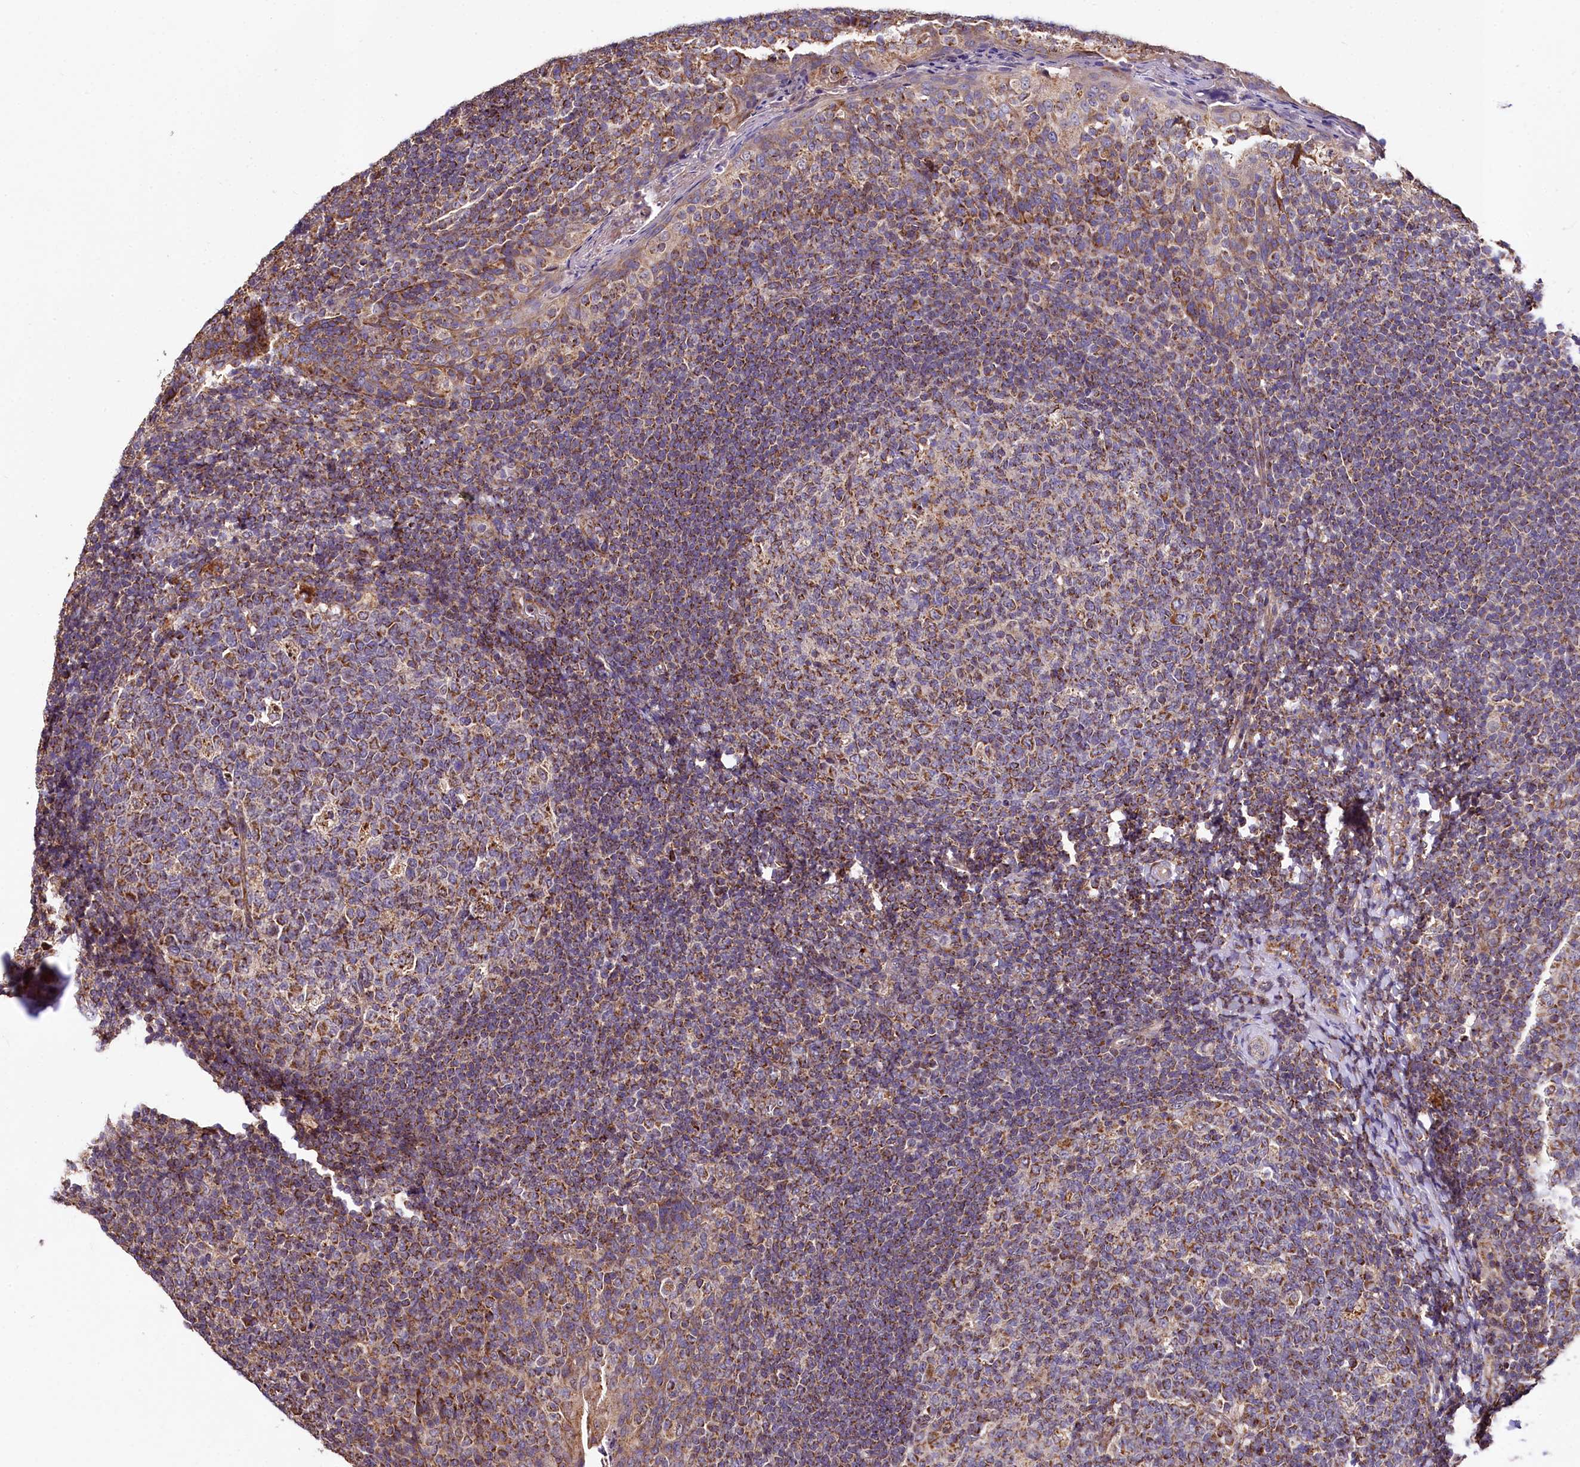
{"staining": {"intensity": "moderate", "quantity": ">75%", "location": "cytoplasmic/membranous"}, "tissue": "tonsil", "cell_type": "Germinal center cells", "image_type": "normal", "snomed": [{"axis": "morphology", "description": "Normal tissue, NOS"}, {"axis": "topography", "description": "Tonsil"}], "caption": "Tonsil stained with IHC shows moderate cytoplasmic/membranous staining in approximately >75% of germinal center cells.", "gene": "SPRYD3", "patient": {"sex": "female", "age": 19}}